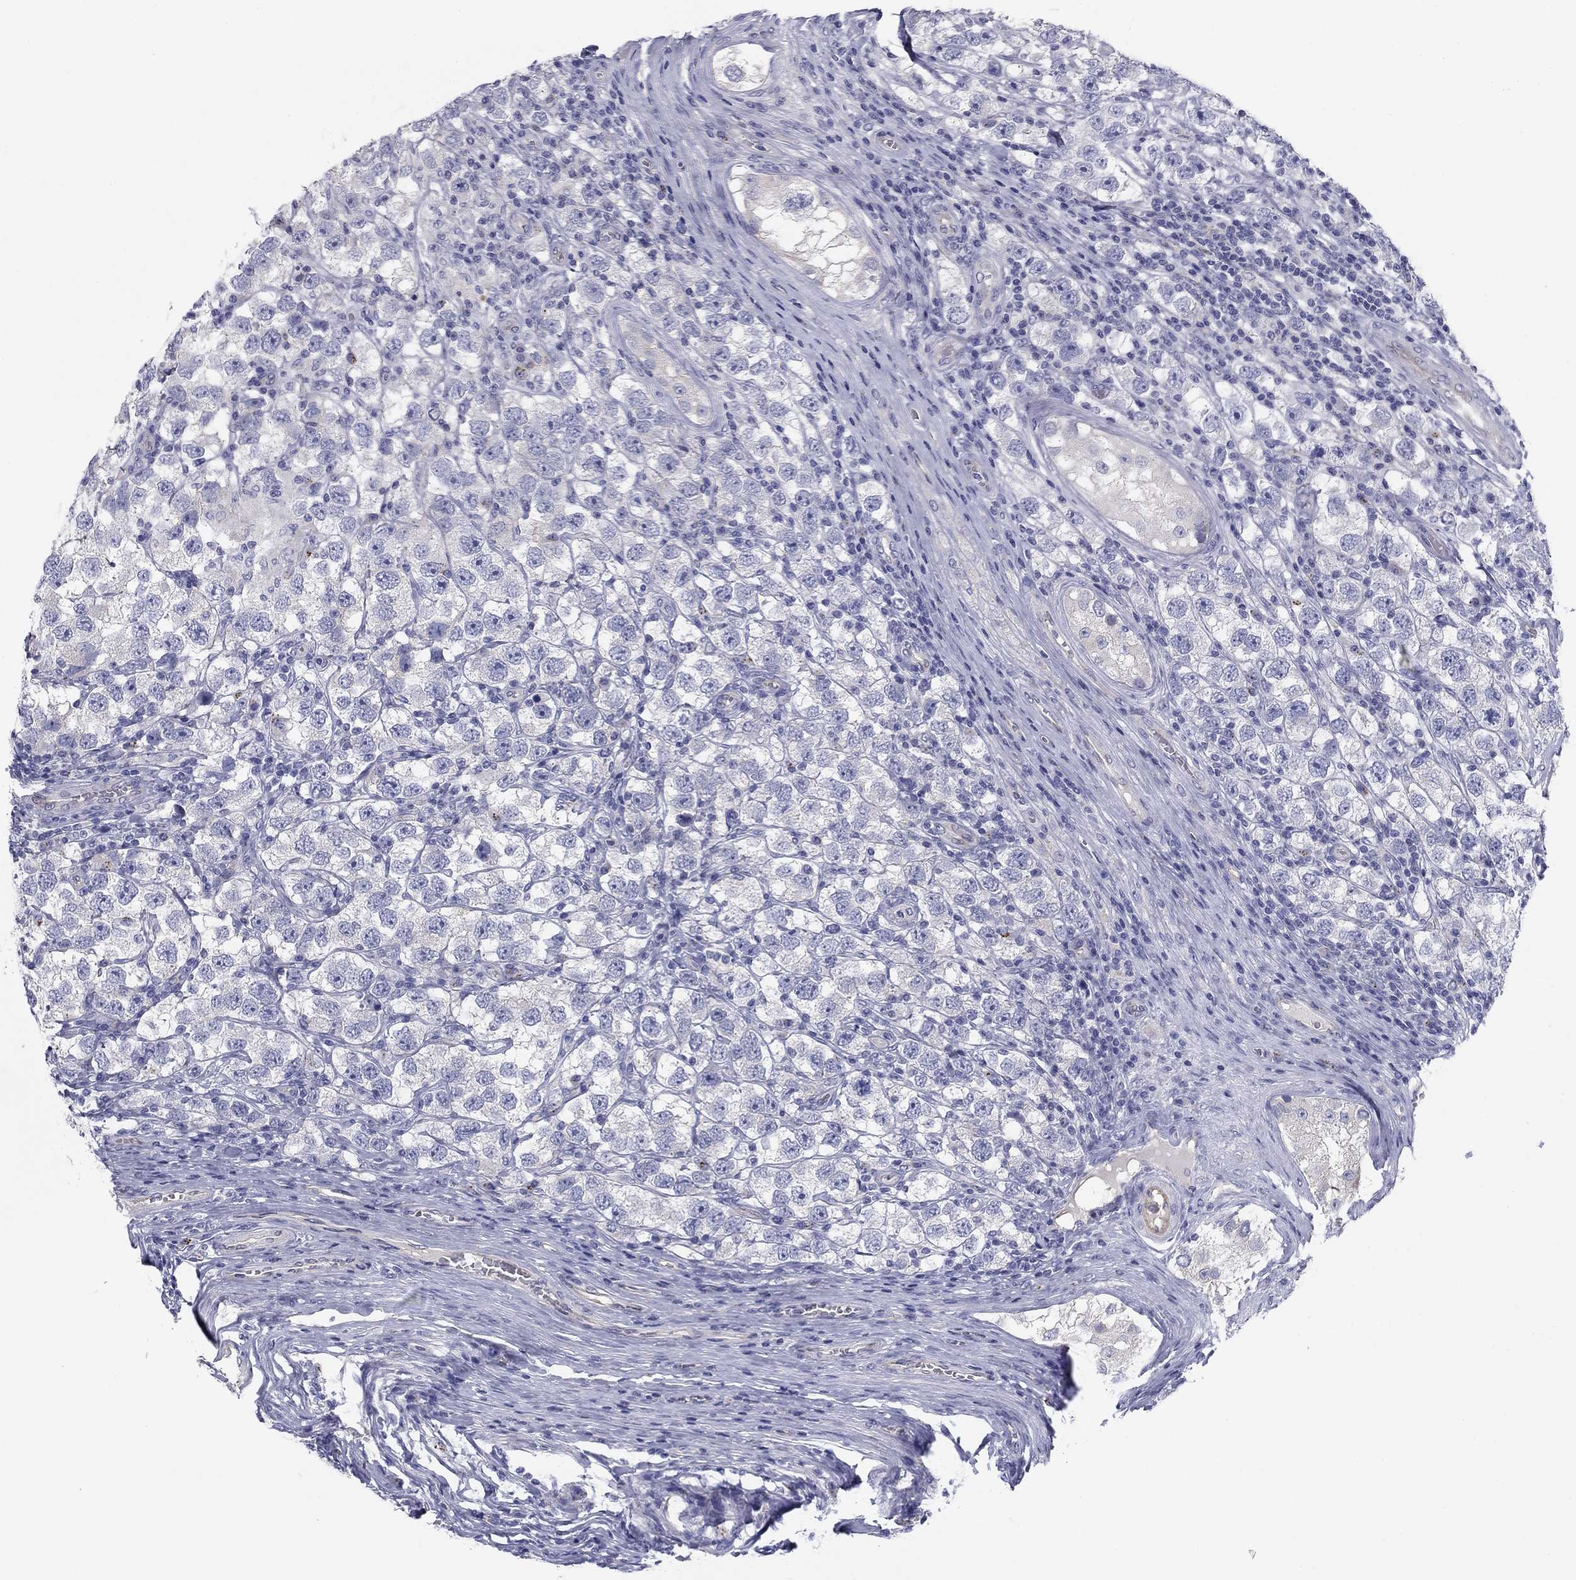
{"staining": {"intensity": "negative", "quantity": "none", "location": "none"}, "tissue": "testis cancer", "cell_type": "Tumor cells", "image_type": "cancer", "snomed": [{"axis": "morphology", "description": "Seminoma, NOS"}, {"axis": "topography", "description": "Testis"}], "caption": "Histopathology image shows no protein positivity in tumor cells of seminoma (testis) tissue.", "gene": "SEPTIN3", "patient": {"sex": "male", "age": 26}}